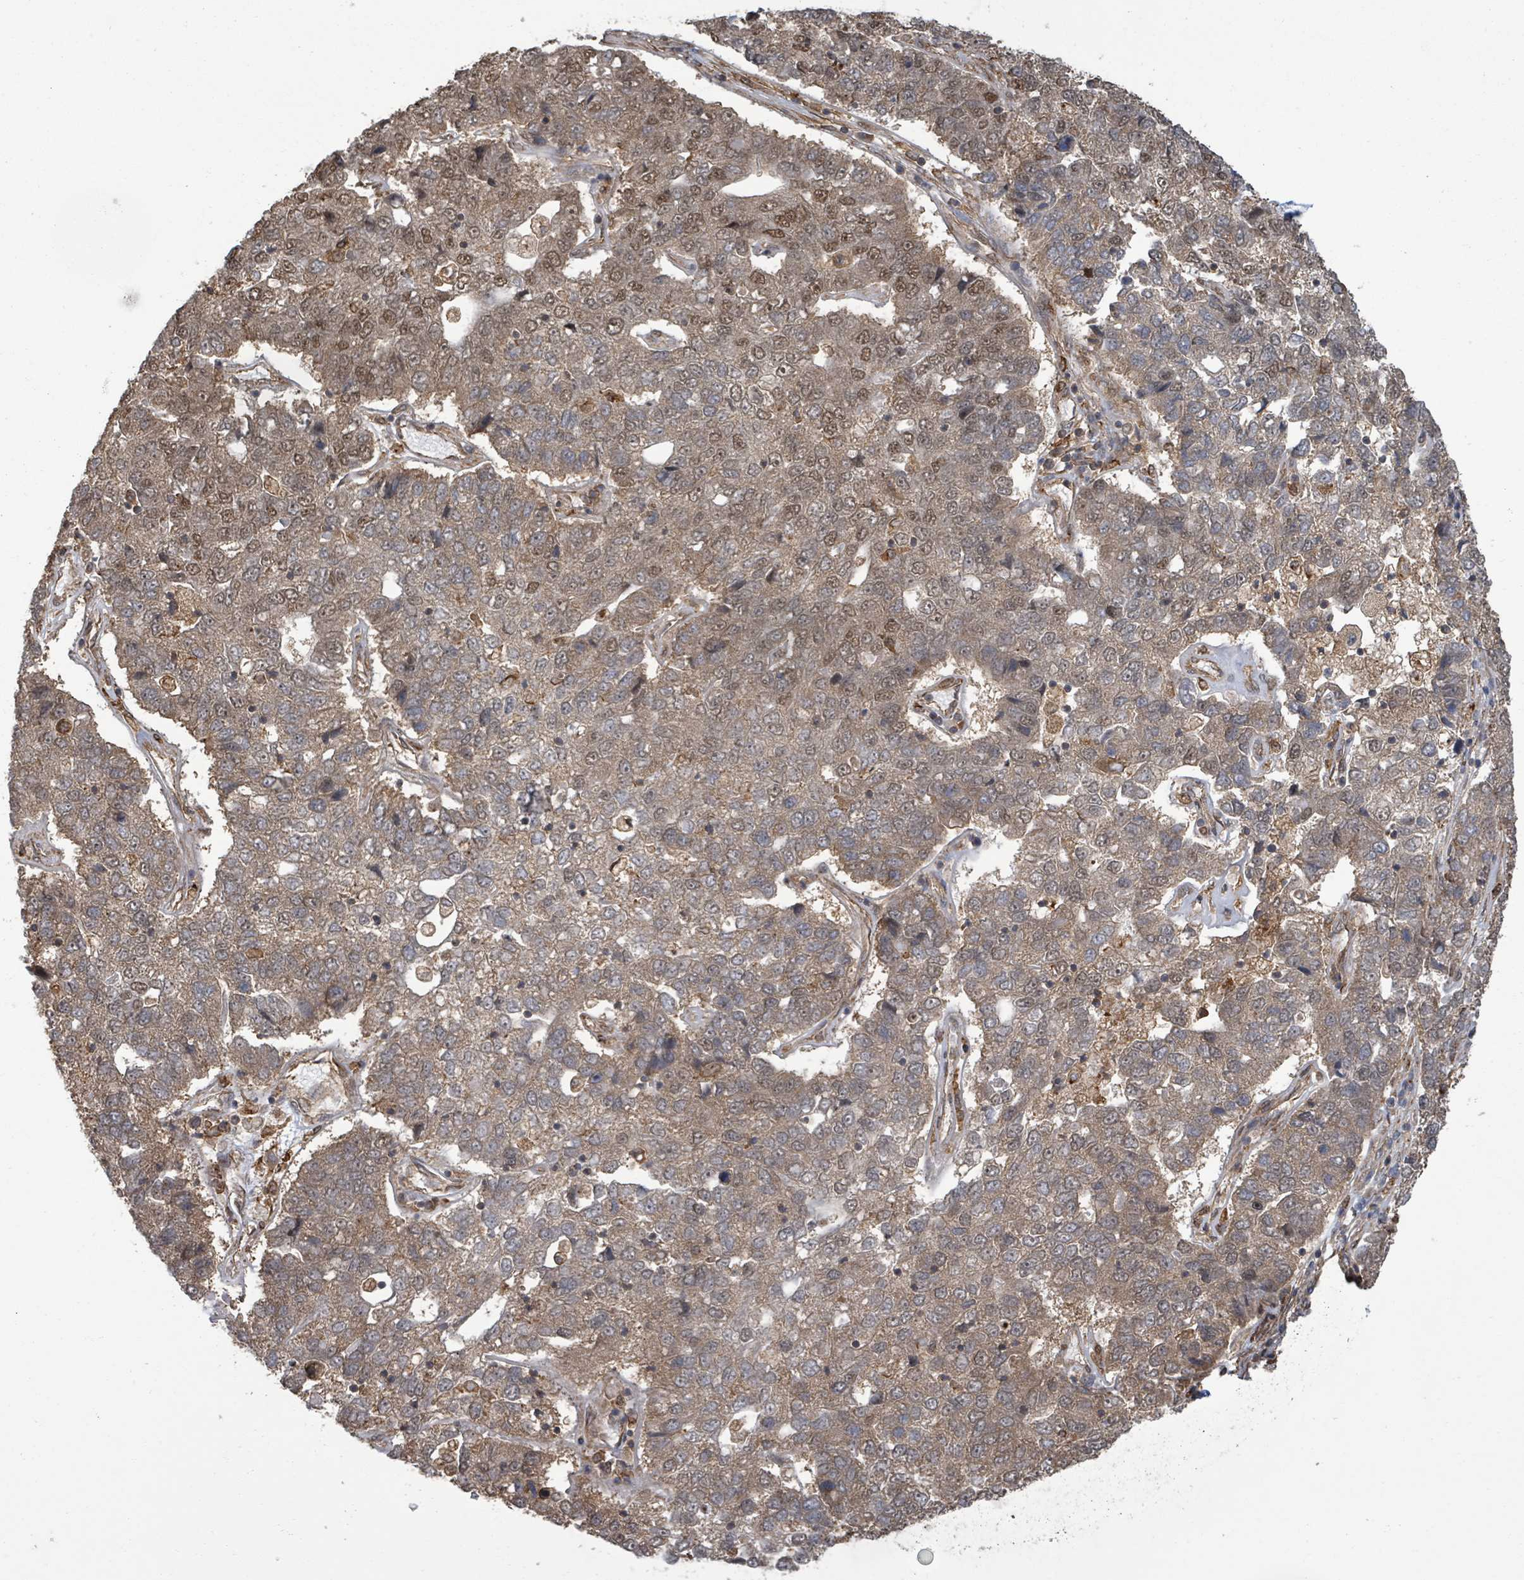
{"staining": {"intensity": "moderate", "quantity": "25%-75%", "location": "nuclear"}, "tissue": "pancreatic cancer", "cell_type": "Tumor cells", "image_type": "cancer", "snomed": [{"axis": "morphology", "description": "Adenocarcinoma, NOS"}, {"axis": "topography", "description": "Pancreas"}], "caption": "Pancreatic cancer (adenocarcinoma) stained for a protein (brown) displays moderate nuclear positive expression in about 25%-75% of tumor cells.", "gene": "KLC1", "patient": {"sex": "female", "age": 61}}